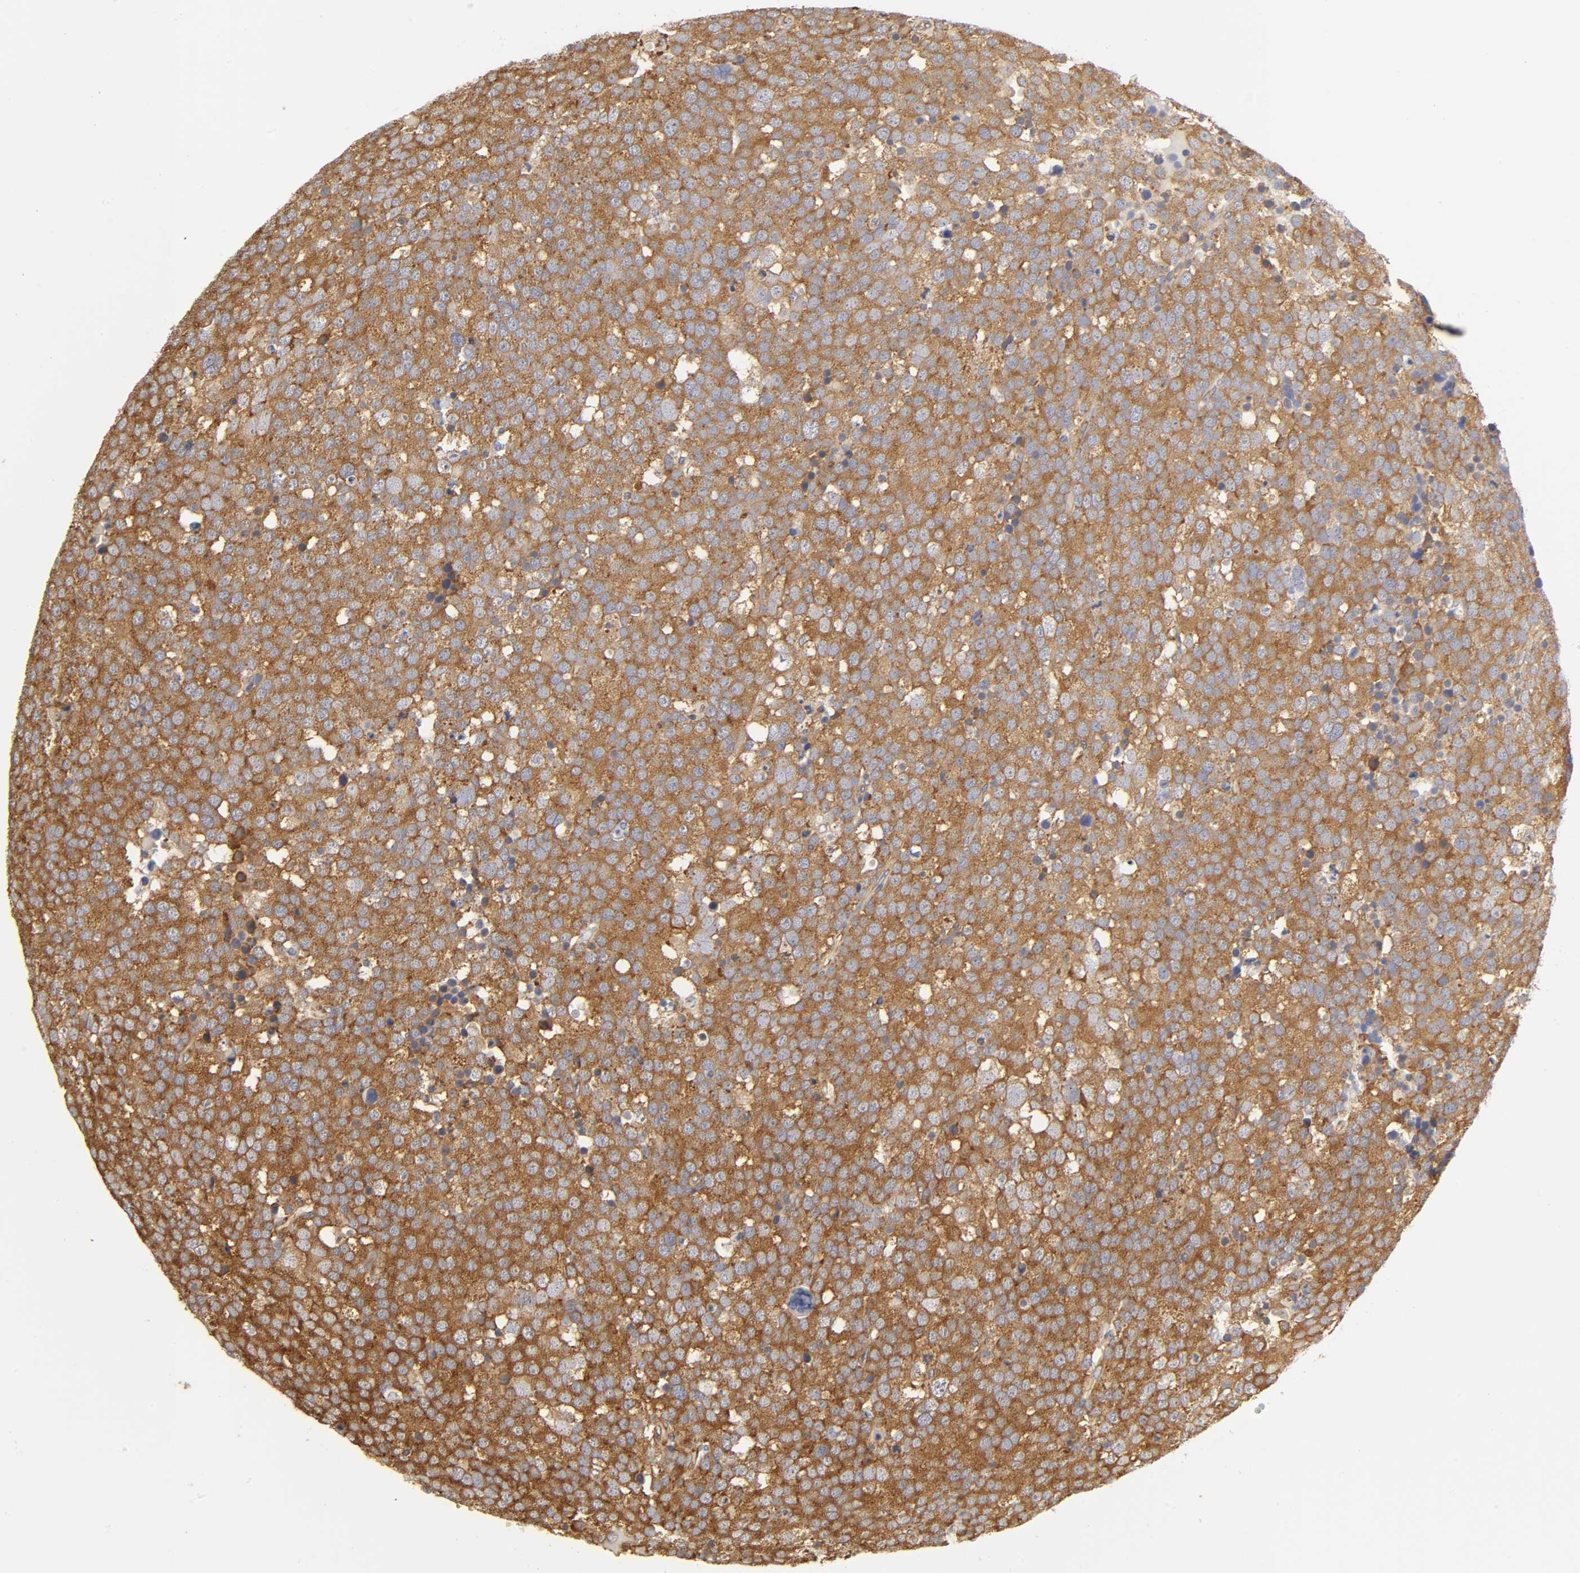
{"staining": {"intensity": "strong", "quantity": ">75%", "location": "cytoplasmic/membranous"}, "tissue": "testis cancer", "cell_type": "Tumor cells", "image_type": "cancer", "snomed": [{"axis": "morphology", "description": "Seminoma, NOS"}, {"axis": "topography", "description": "Testis"}], "caption": "A micrograph of testis seminoma stained for a protein displays strong cytoplasmic/membranous brown staining in tumor cells.", "gene": "RPL14", "patient": {"sex": "male", "age": 71}}